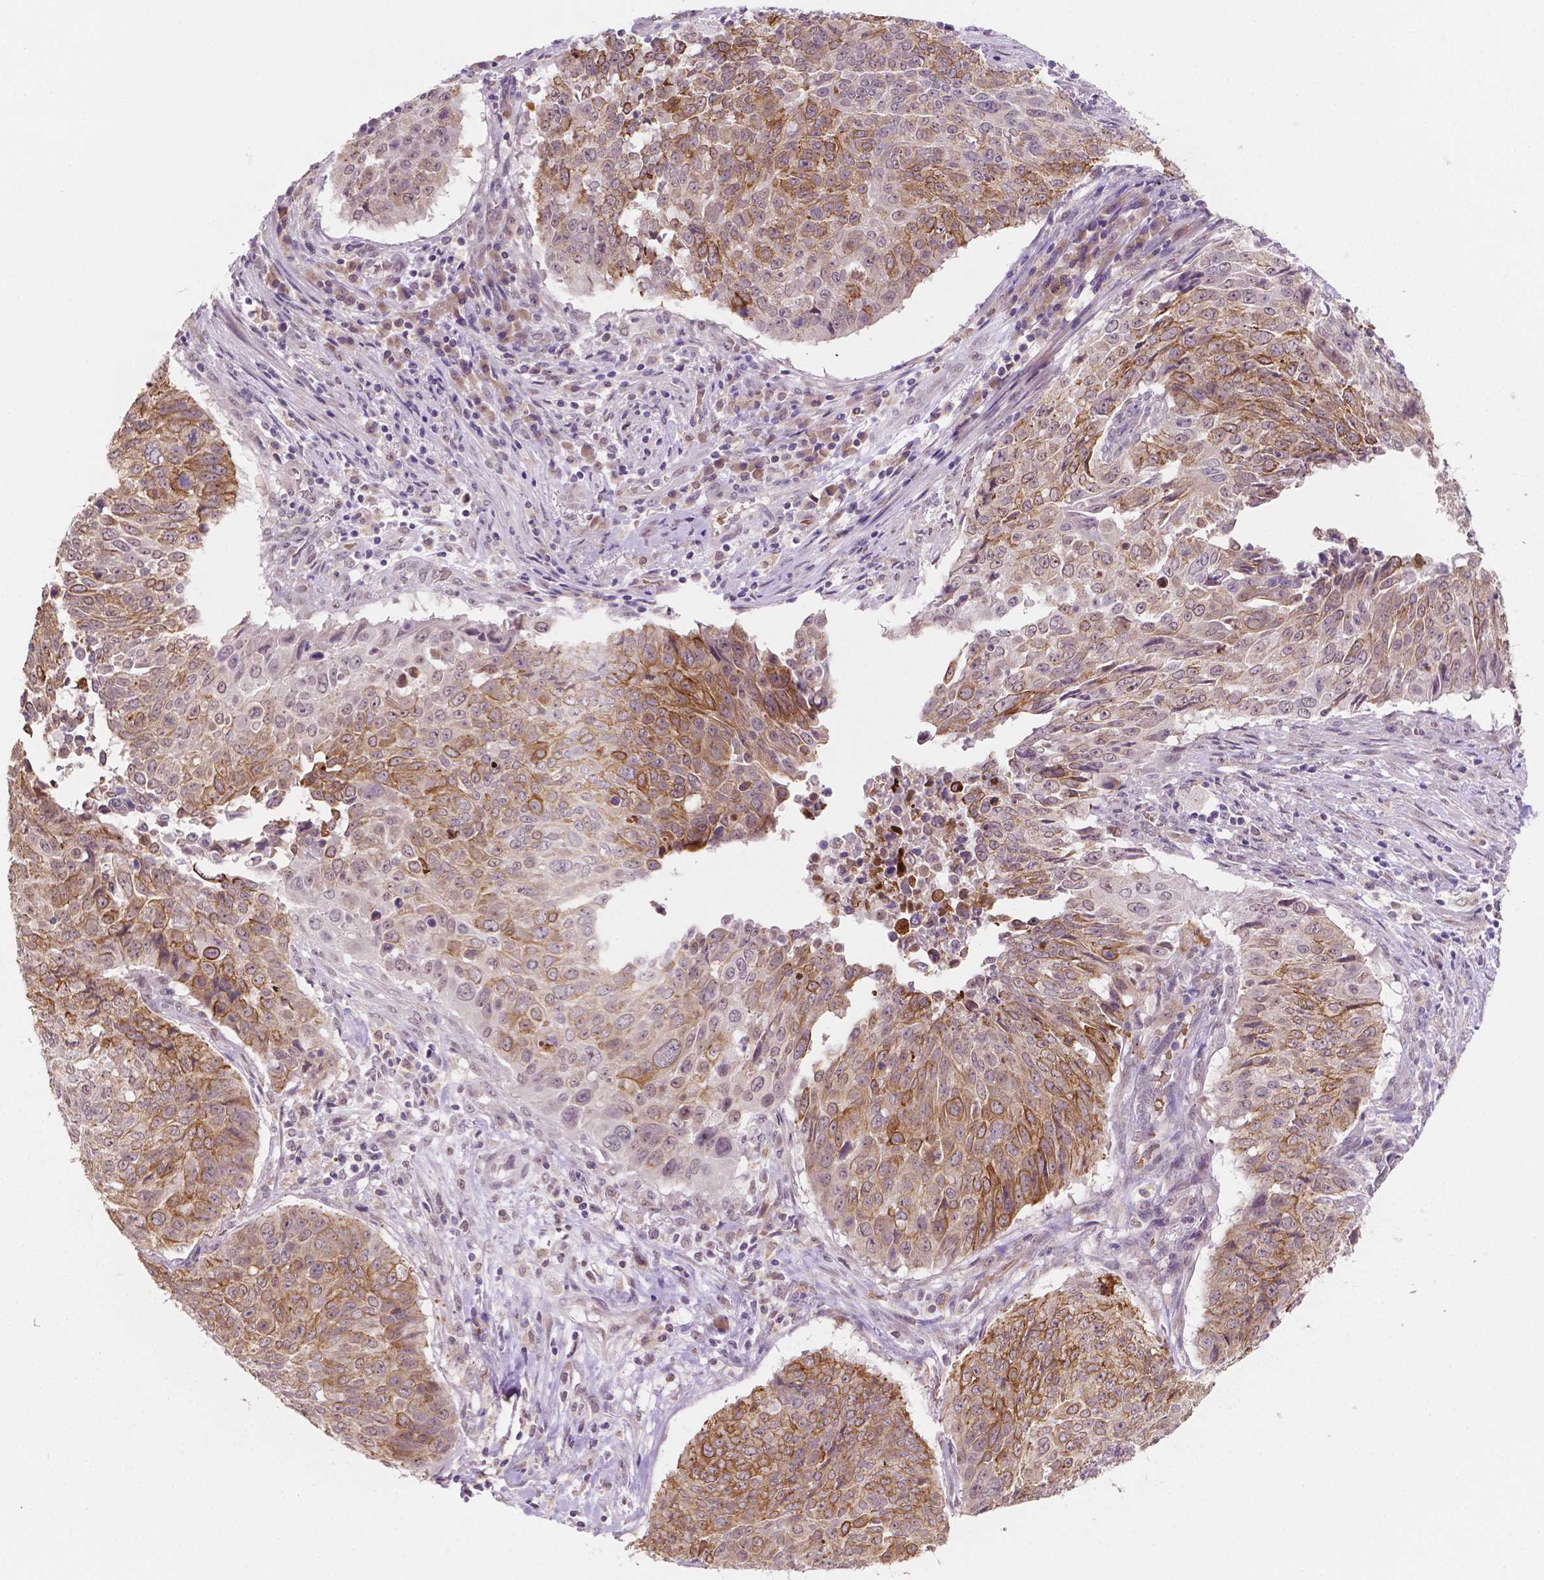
{"staining": {"intensity": "moderate", "quantity": ">75%", "location": "cytoplasmic/membranous"}, "tissue": "lung cancer", "cell_type": "Tumor cells", "image_type": "cancer", "snomed": [{"axis": "morphology", "description": "Normal tissue, NOS"}, {"axis": "morphology", "description": "Squamous cell carcinoma, NOS"}, {"axis": "topography", "description": "Bronchus"}, {"axis": "topography", "description": "Lung"}], "caption": "Protein expression analysis of human lung squamous cell carcinoma reveals moderate cytoplasmic/membranous expression in approximately >75% of tumor cells.", "gene": "SHLD3", "patient": {"sex": "male", "age": 64}}